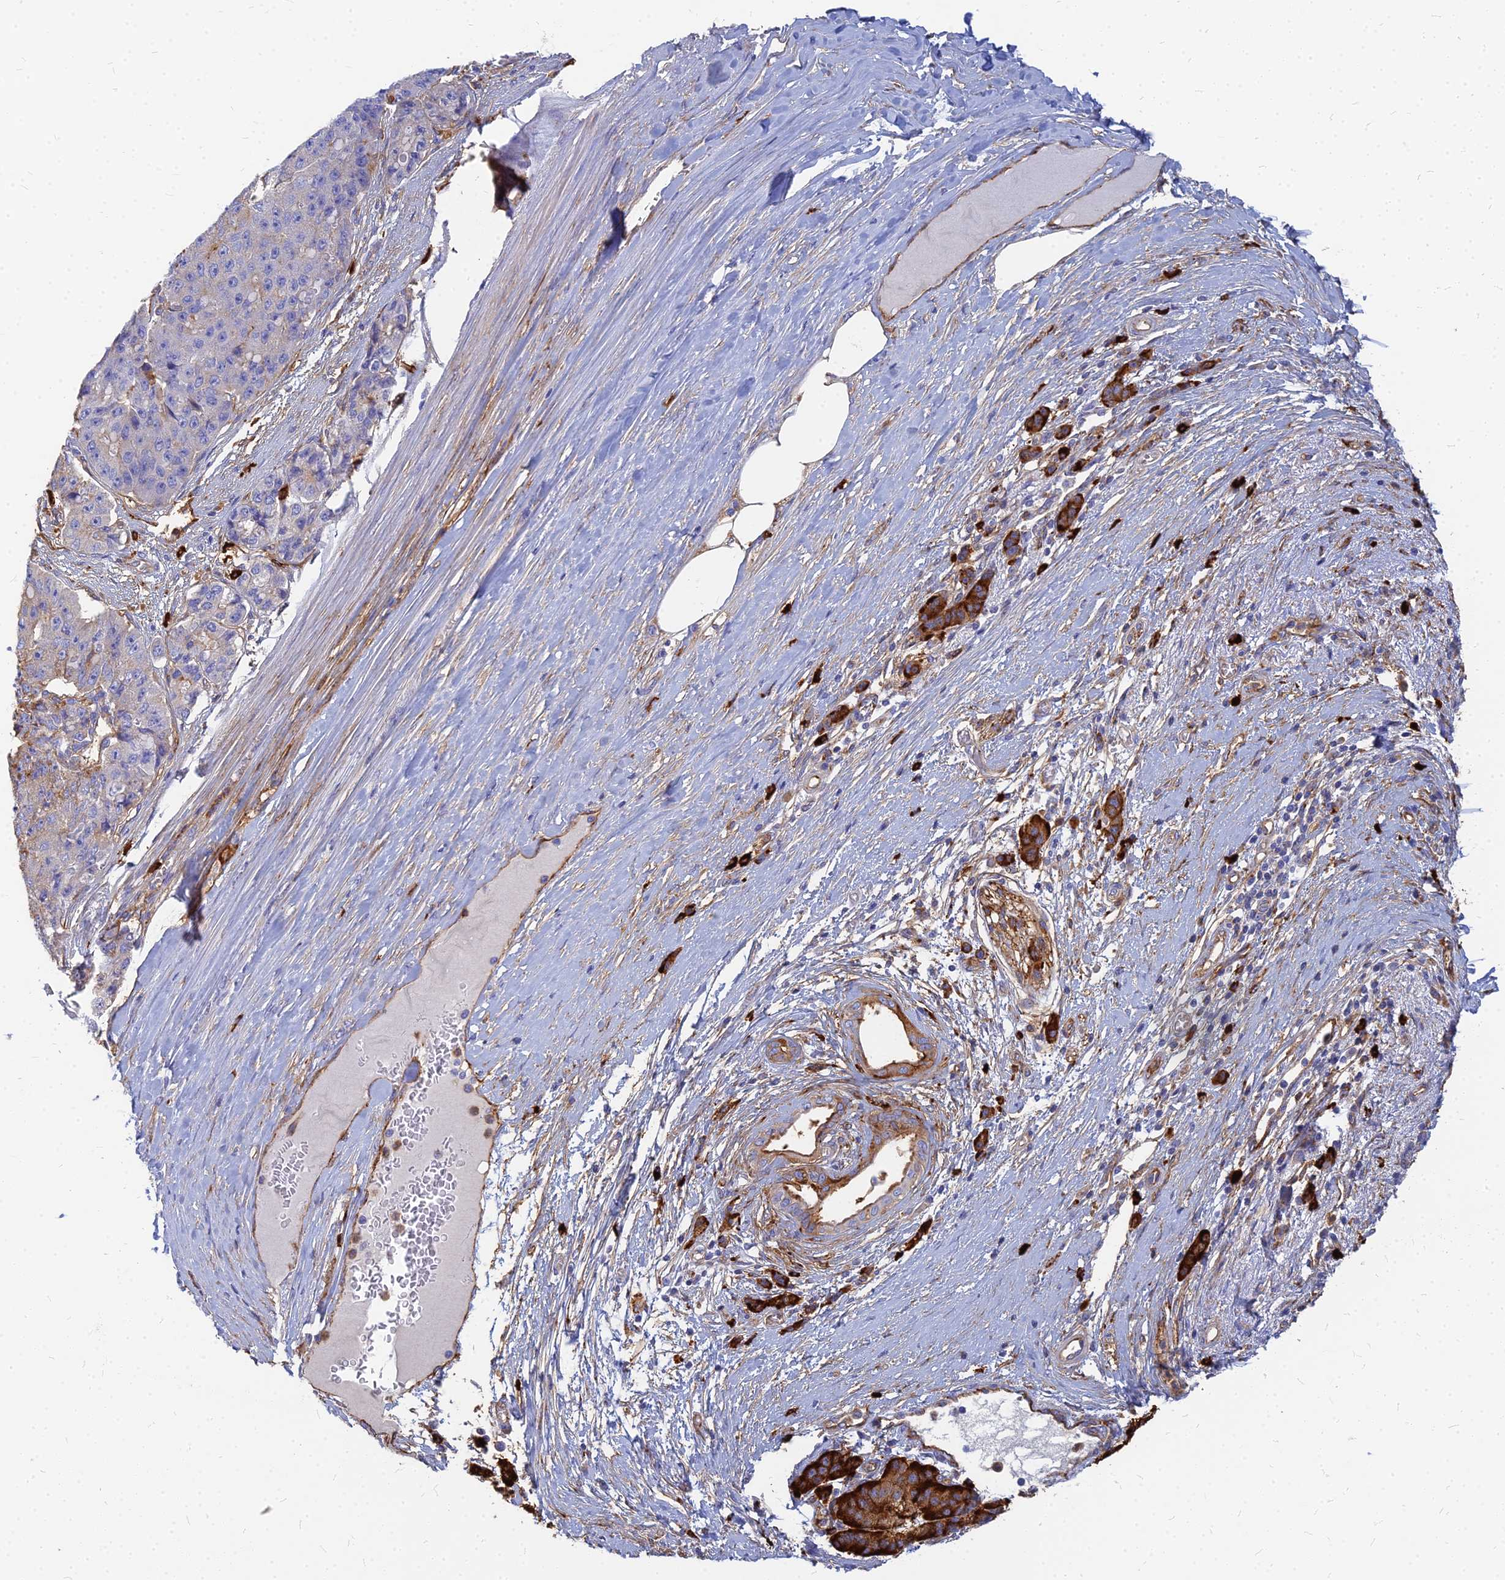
{"staining": {"intensity": "strong", "quantity": "25%-75%", "location": "cytoplasmic/membranous"}, "tissue": "pancreatic cancer", "cell_type": "Tumor cells", "image_type": "cancer", "snomed": [{"axis": "morphology", "description": "Adenocarcinoma, NOS"}, {"axis": "topography", "description": "Pancreas"}], "caption": "Immunohistochemical staining of human pancreatic cancer (adenocarcinoma) reveals high levels of strong cytoplasmic/membranous expression in approximately 25%-75% of tumor cells.", "gene": "VAT1", "patient": {"sex": "male", "age": 50}}